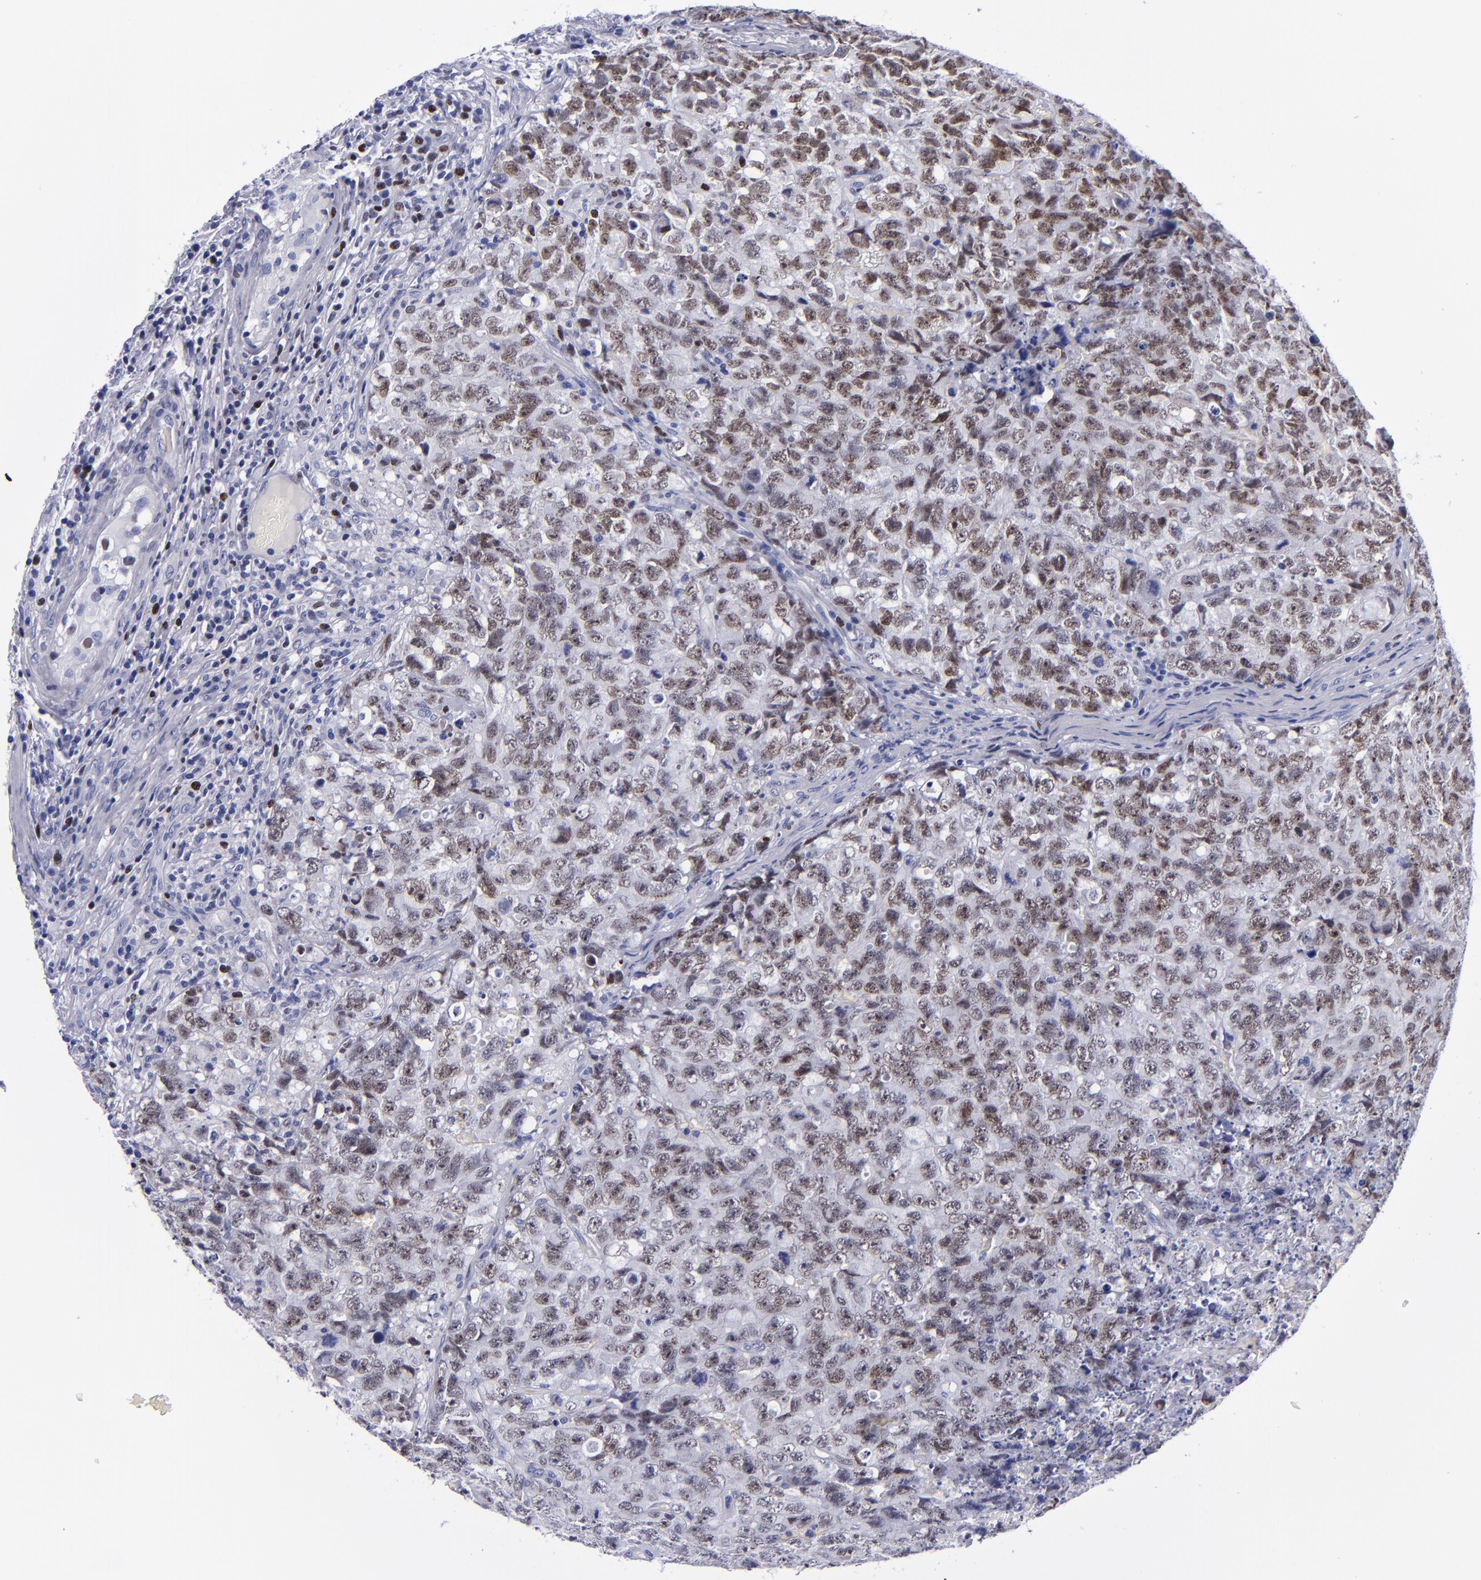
{"staining": {"intensity": "moderate", "quantity": "25%-75%", "location": "nuclear"}, "tissue": "testis cancer", "cell_type": "Tumor cells", "image_type": "cancer", "snomed": [{"axis": "morphology", "description": "Carcinoma, Embryonal, NOS"}, {"axis": "topography", "description": "Testis"}], "caption": "This micrograph displays immunohistochemistry staining of testis cancer (embryonal carcinoma), with medium moderate nuclear positivity in about 25%-75% of tumor cells.", "gene": "MCM7", "patient": {"sex": "male", "age": 31}}